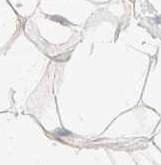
{"staining": {"intensity": "moderate", "quantity": "25%-75%", "location": "cytoplasmic/membranous"}, "tissue": "adipose tissue", "cell_type": "Adipocytes", "image_type": "normal", "snomed": [{"axis": "morphology", "description": "Normal tissue, NOS"}, {"axis": "morphology", "description": "Fibrosis, NOS"}, {"axis": "topography", "description": "Breast"}, {"axis": "topography", "description": "Adipose tissue"}], "caption": "DAB (3,3'-diaminobenzidine) immunohistochemical staining of benign human adipose tissue displays moderate cytoplasmic/membranous protein positivity in approximately 25%-75% of adipocytes. (DAB IHC with brightfield microscopy, high magnification).", "gene": "NIBAN2", "patient": {"sex": "female", "age": 39}}